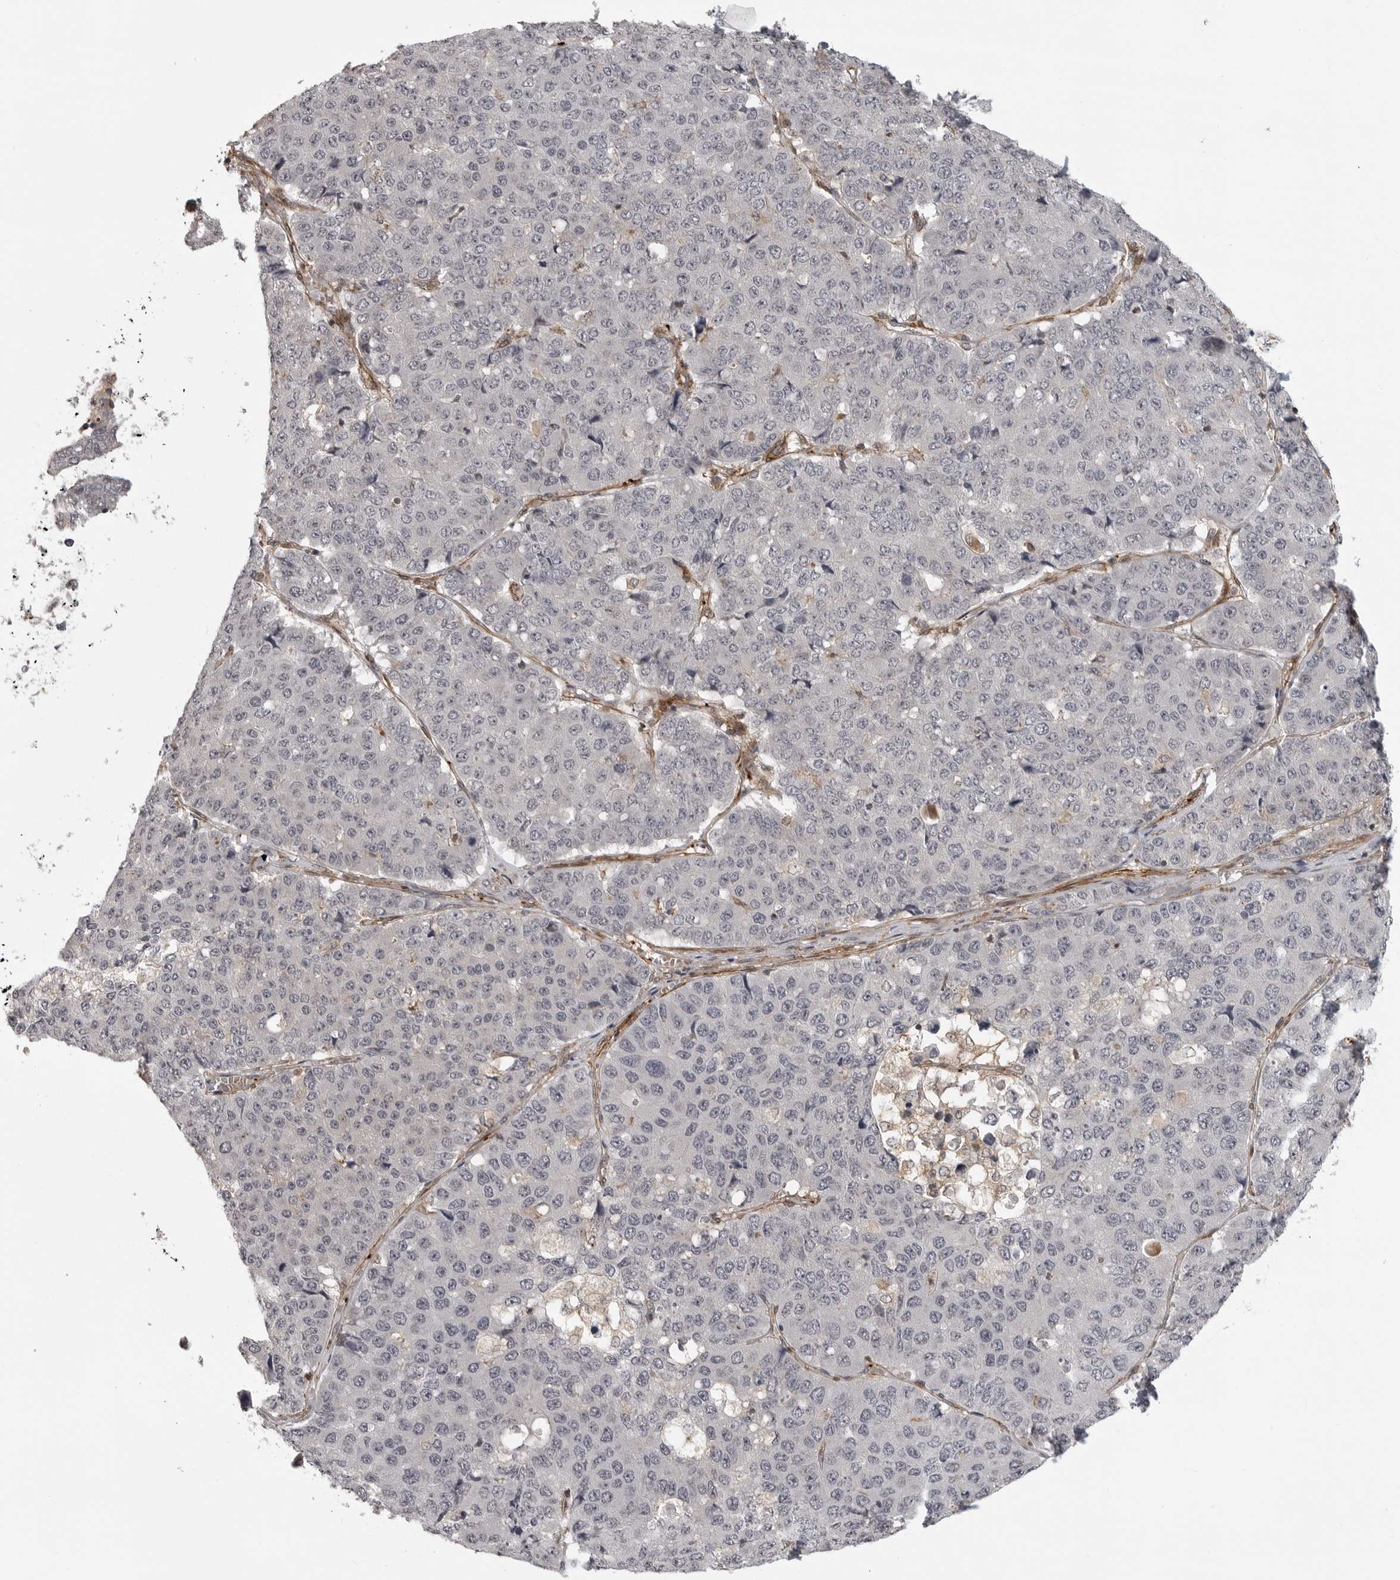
{"staining": {"intensity": "negative", "quantity": "none", "location": "none"}, "tissue": "pancreatic cancer", "cell_type": "Tumor cells", "image_type": "cancer", "snomed": [{"axis": "morphology", "description": "Adenocarcinoma, NOS"}, {"axis": "topography", "description": "Pancreas"}], "caption": "This micrograph is of adenocarcinoma (pancreatic) stained with immunohistochemistry to label a protein in brown with the nuclei are counter-stained blue. There is no staining in tumor cells. Brightfield microscopy of immunohistochemistry (IHC) stained with DAB (3,3'-diaminobenzidine) (brown) and hematoxylin (blue), captured at high magnification.", "gene": "TUT4", "patient": {"sex": "male", "age": 50}}